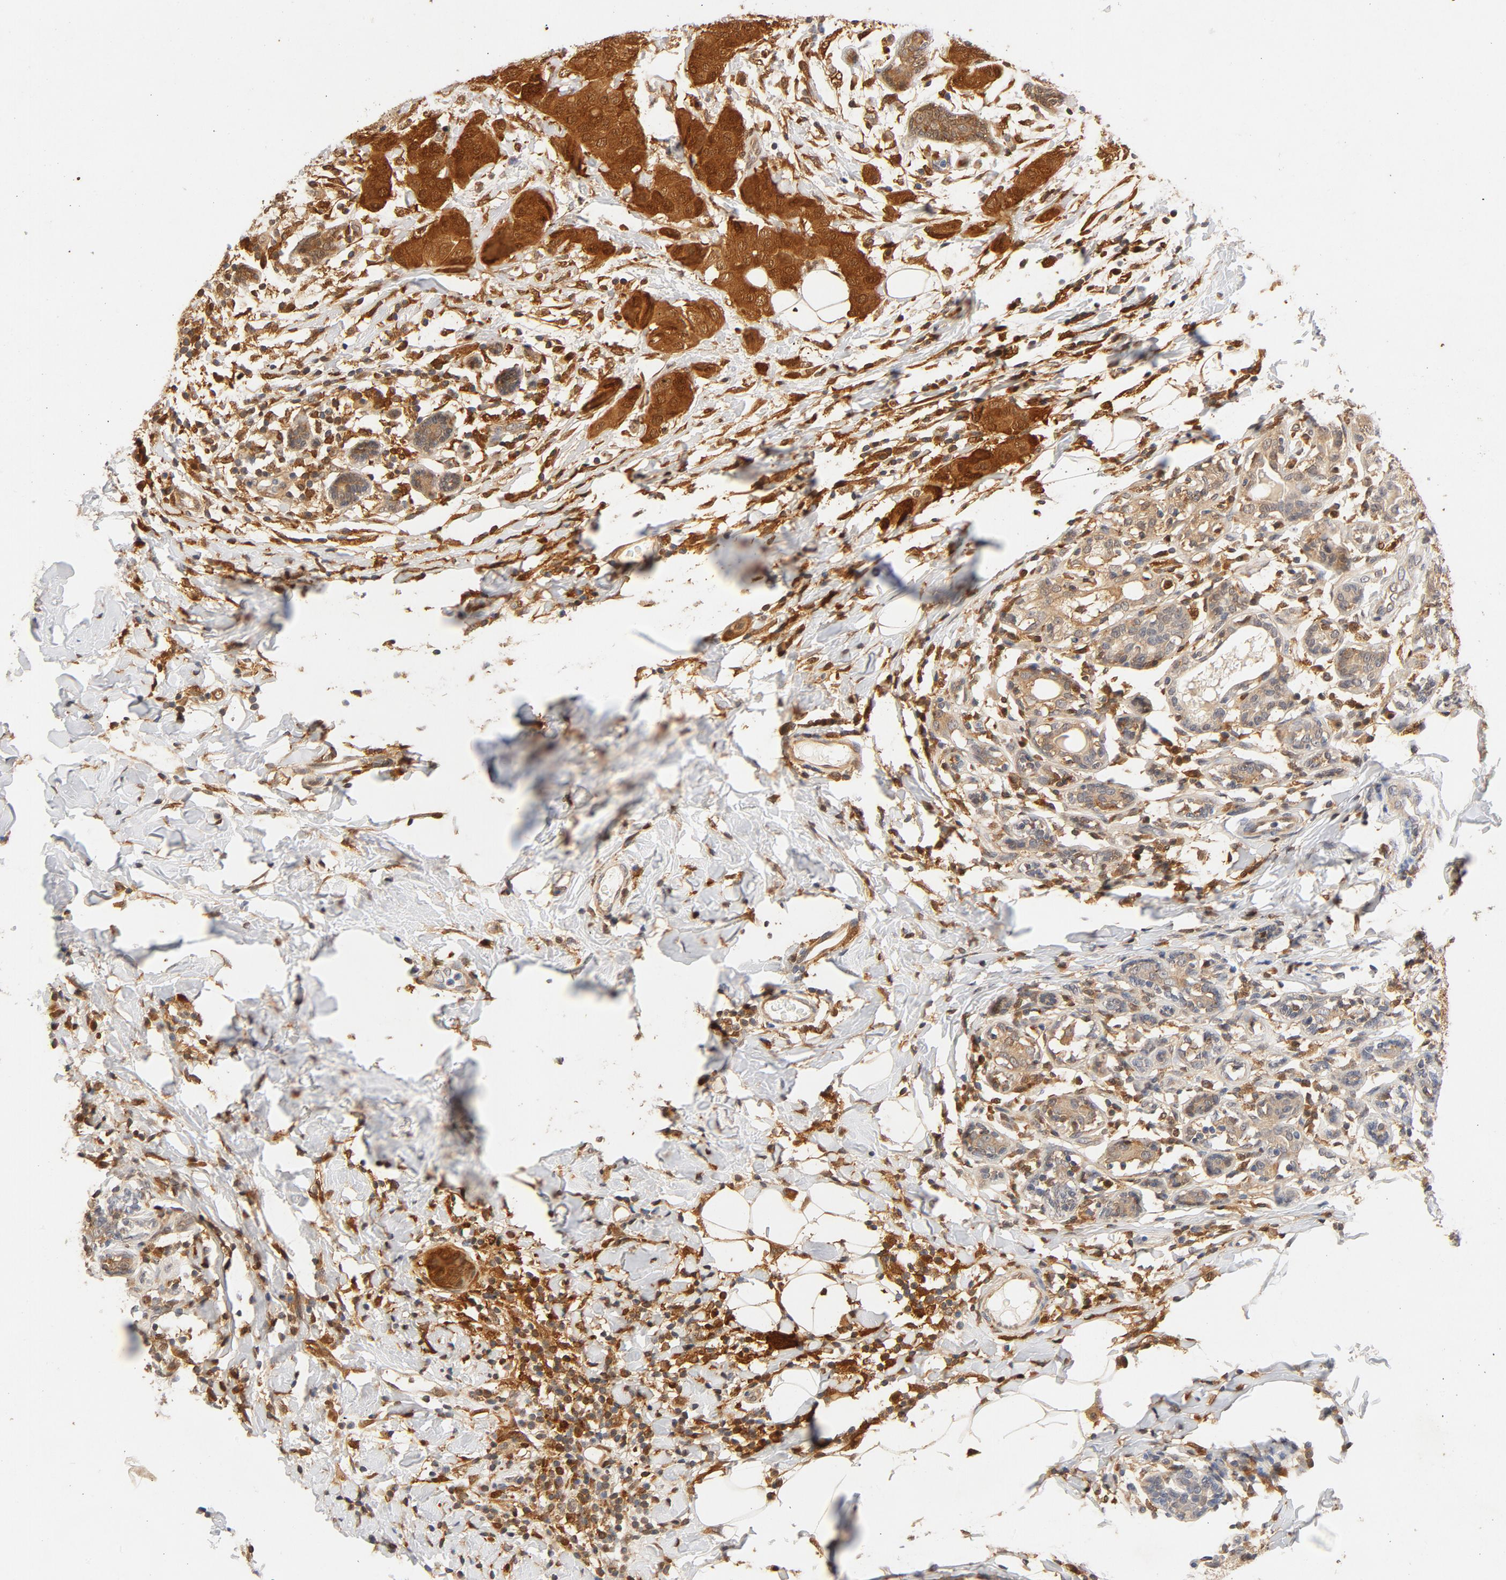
{"staining": {"intensity": "moderate", "quantity": ">75%", "location": "cytoplasmic/membranous"}, "tissue": "breast cancer", "cell_type": "Tumor cells", "image_type": "cancer", "snomed": [{"axis": "morphology", "description": "Duct carcinoma"}, {"axis": "topography", "description": "Breast"}], "caption": "A brown stain shows moderate cytoplasmic/membranous expression of a protein in human breast cancer (invasive ductal carcinoma) tumor cells.", "gene": "STAT1", "patient": {"sex": "female", "age": 40}}